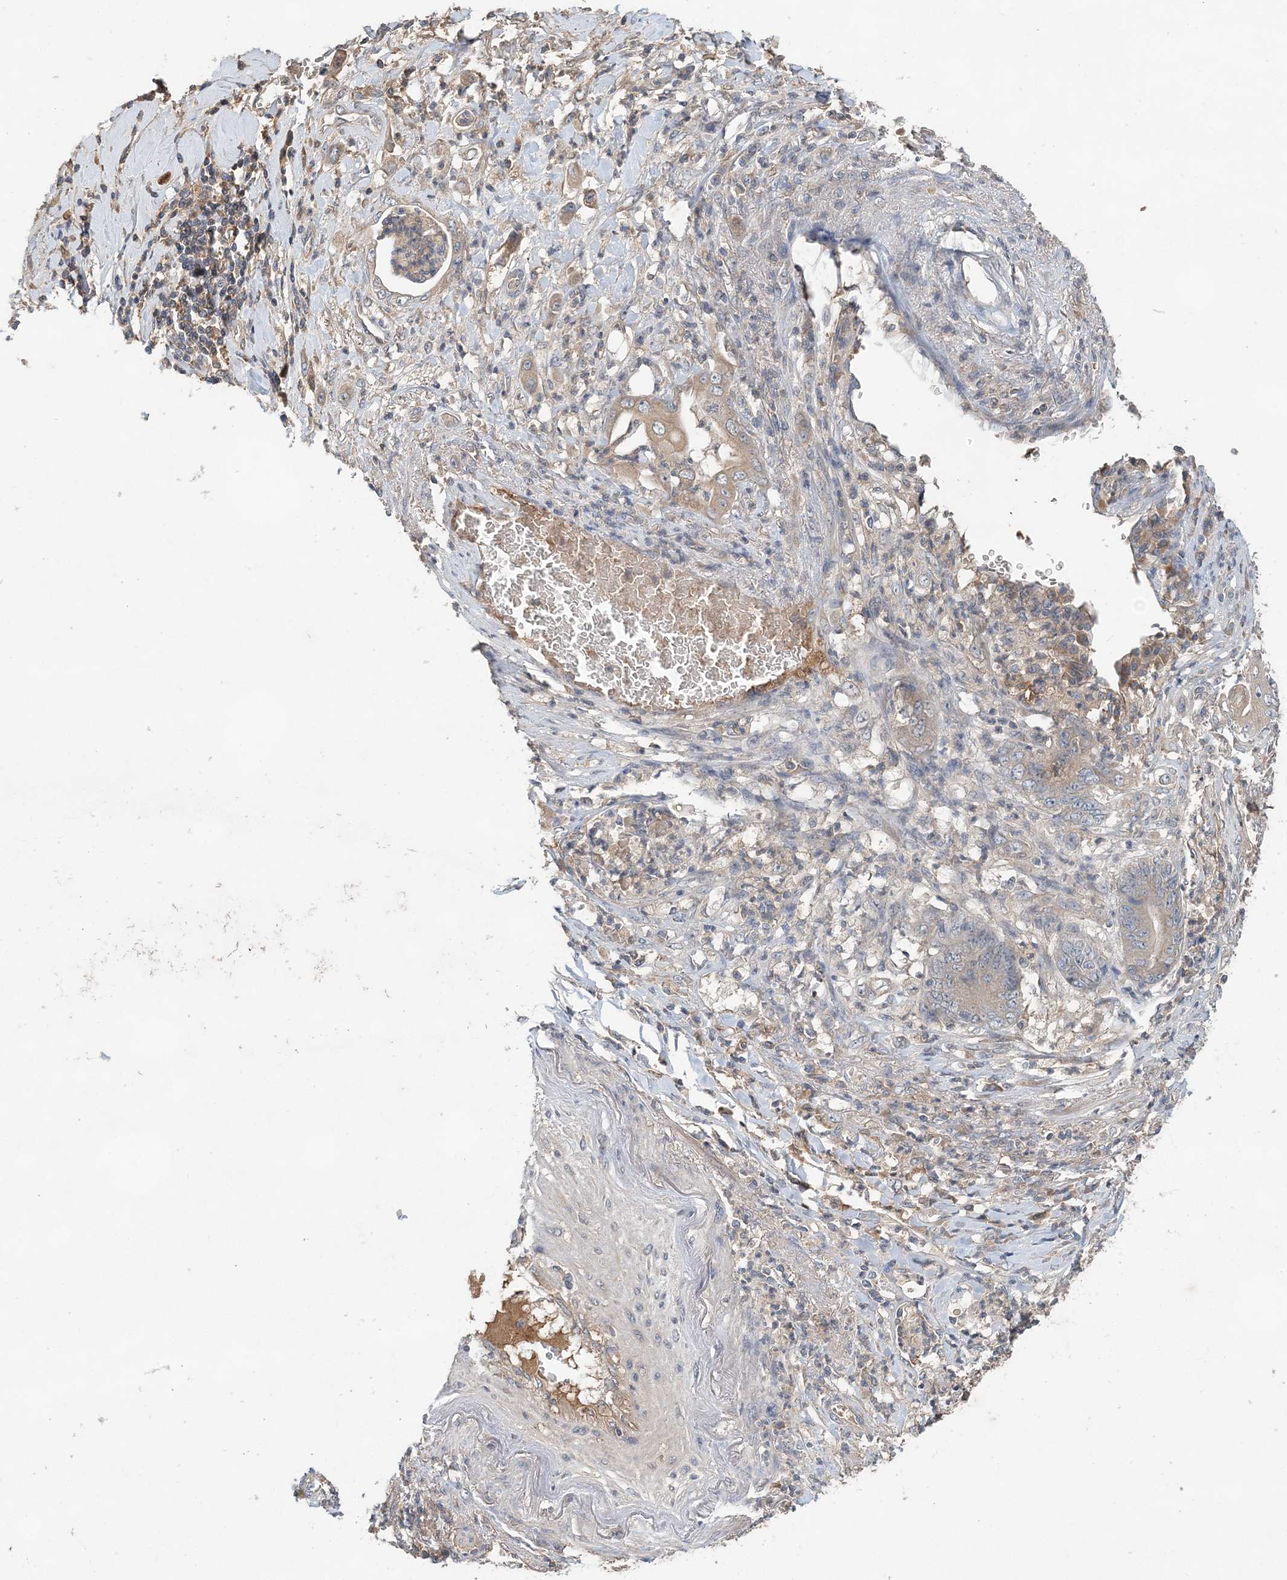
{"staining": {"intensity": "weak", "quantity": "<25%", "location": "cytoplasmic/membranous"}, "tissue": "stomach cancer", "cell_type": "Tumor cells", "image_type": "cancer", "snomed": [{"axis": "morphology", "description": "Adenocarcinoma, NOS"}, {"axis": "topography", "description": "Stomach"}], "caption": "This histopathology image is of stomach adenocarcinoma stained with immunohistochemistry to label a protein in brown with the nuclei are counter-stained blue. There is no expression in tumor cells.", "gene": "SYCP3", "patient": {"sex": "female", "age": 73}}